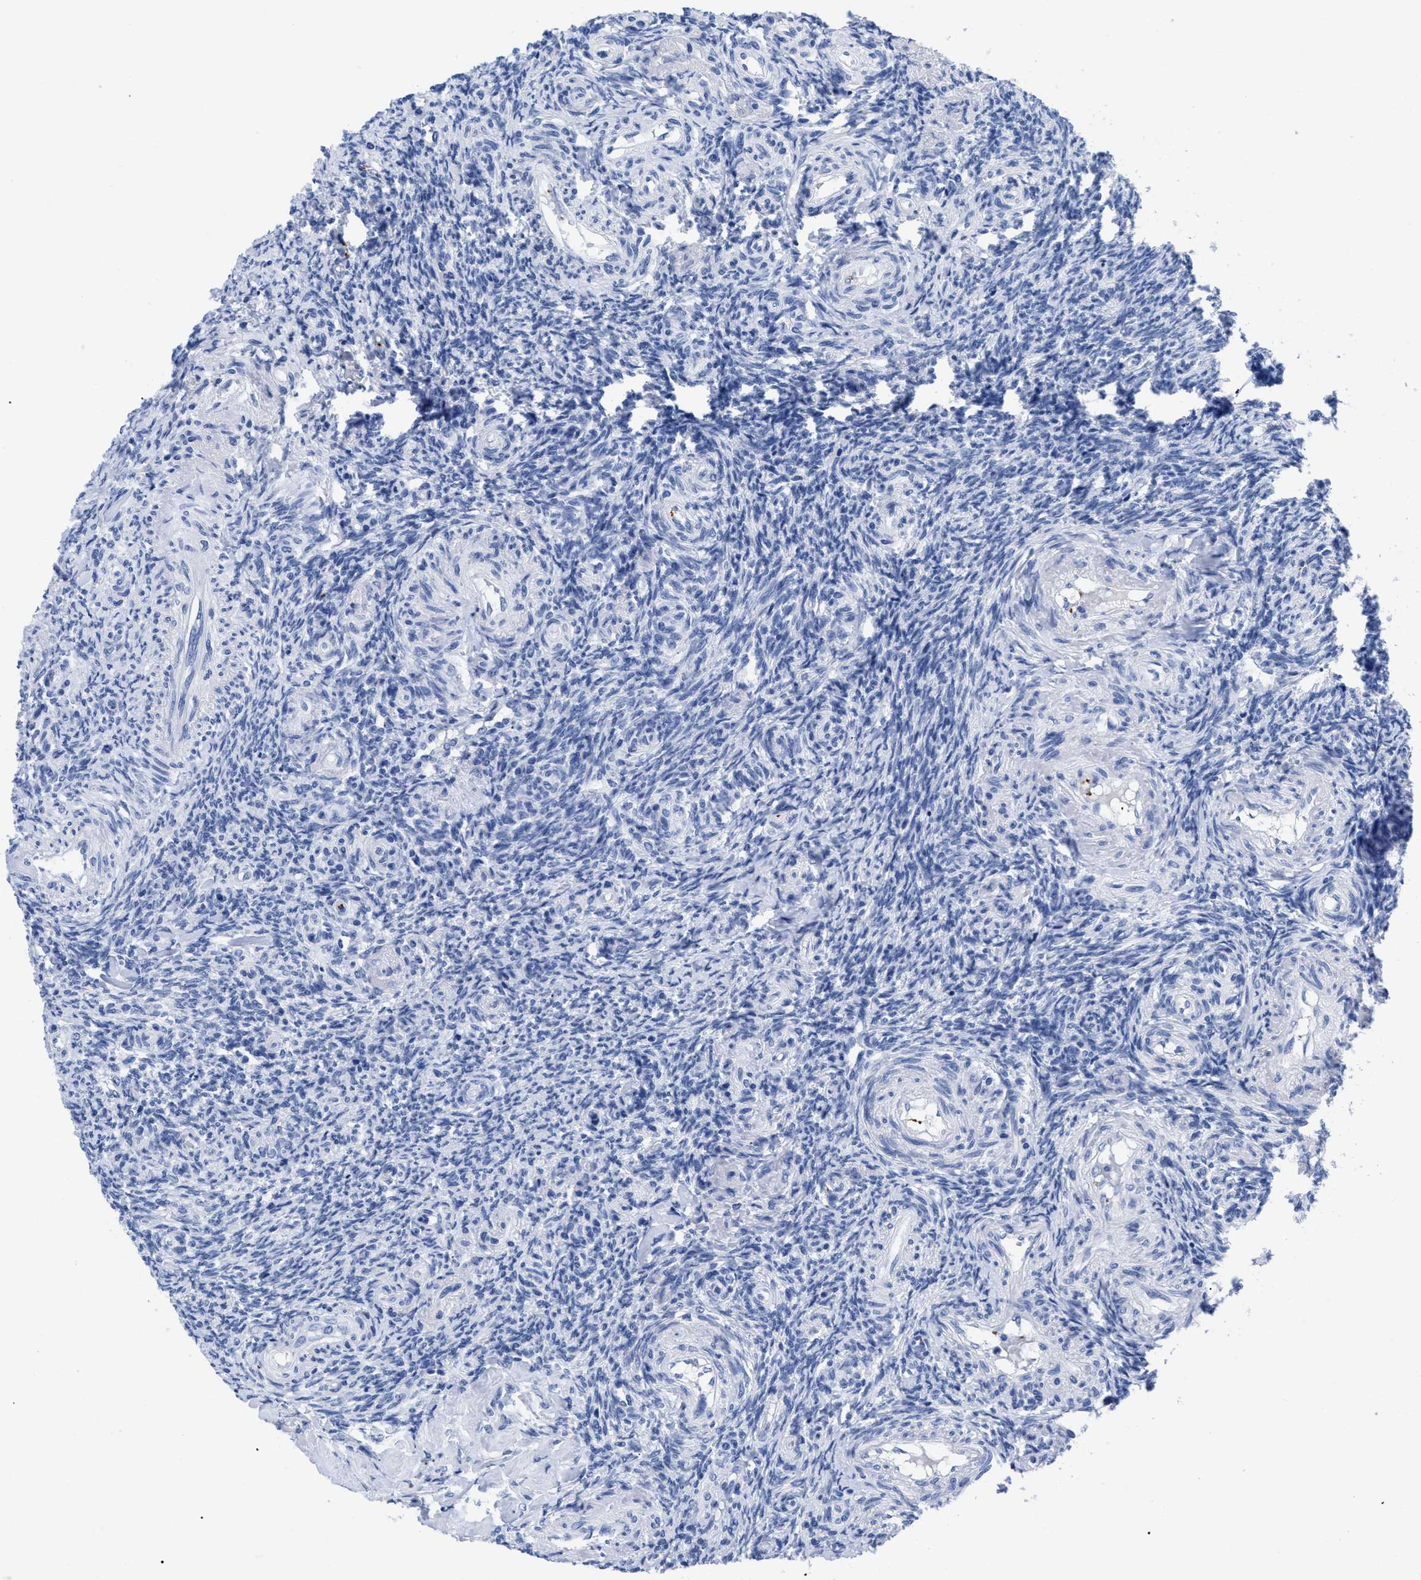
{"staining": {"intensity": "negative", "quantity": "none", "location": "none"}, "tissue": "ovary", "cell_type": "Ovarian stroma cells", "image_type": "normal", "snomed": [{"axis": "morphology", "description": "Normal tissue, NOS"}, {"axis": "topography", "description": "Ovary"}], "caption": "DAB immunohistochemical staining of benign ovary exhibits no significant expression in ovarian stroma cells.", "gene": "TREML1", "patient": {"sex": "female", "age": 41}}